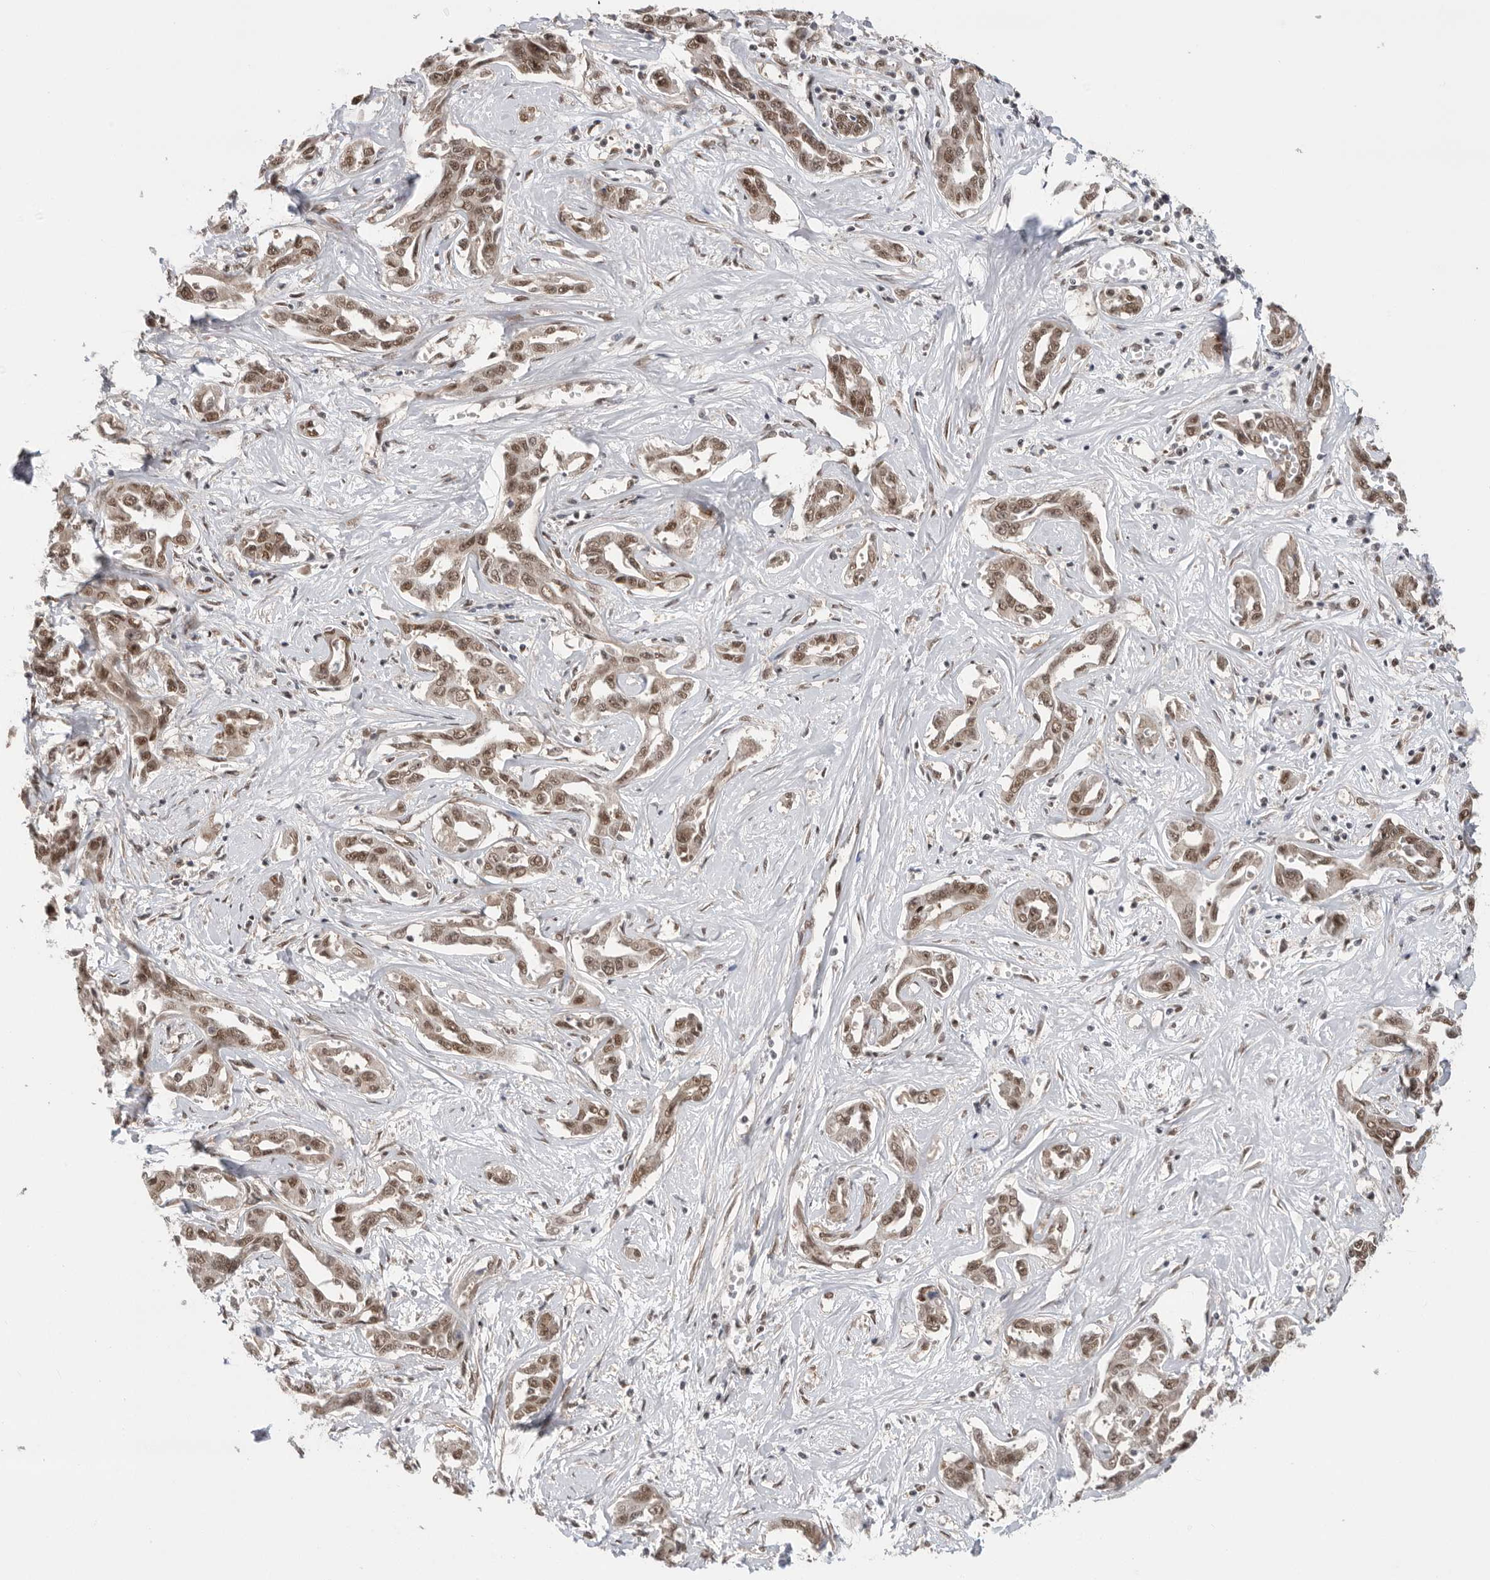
{"staining": {"intensity": "moderate", "quantity": ">75%", "location": "nuclear"}, "tissue": "liver cancer", "cell_type": "Tumor cells", "image_type": "cancer", "snomed": [{"axis": "morphology", "description": "Cholangiocarcinoma"}, {"axis": "topography", "description": "Liver"}], "caption": "Tumor cells show medium levels of moderate nuclear staining in approximately >75% of cells in human cholangiocarcinoma (liver).", "gene": "VPS50", "patient": {"sex": "male", "age": 59}}